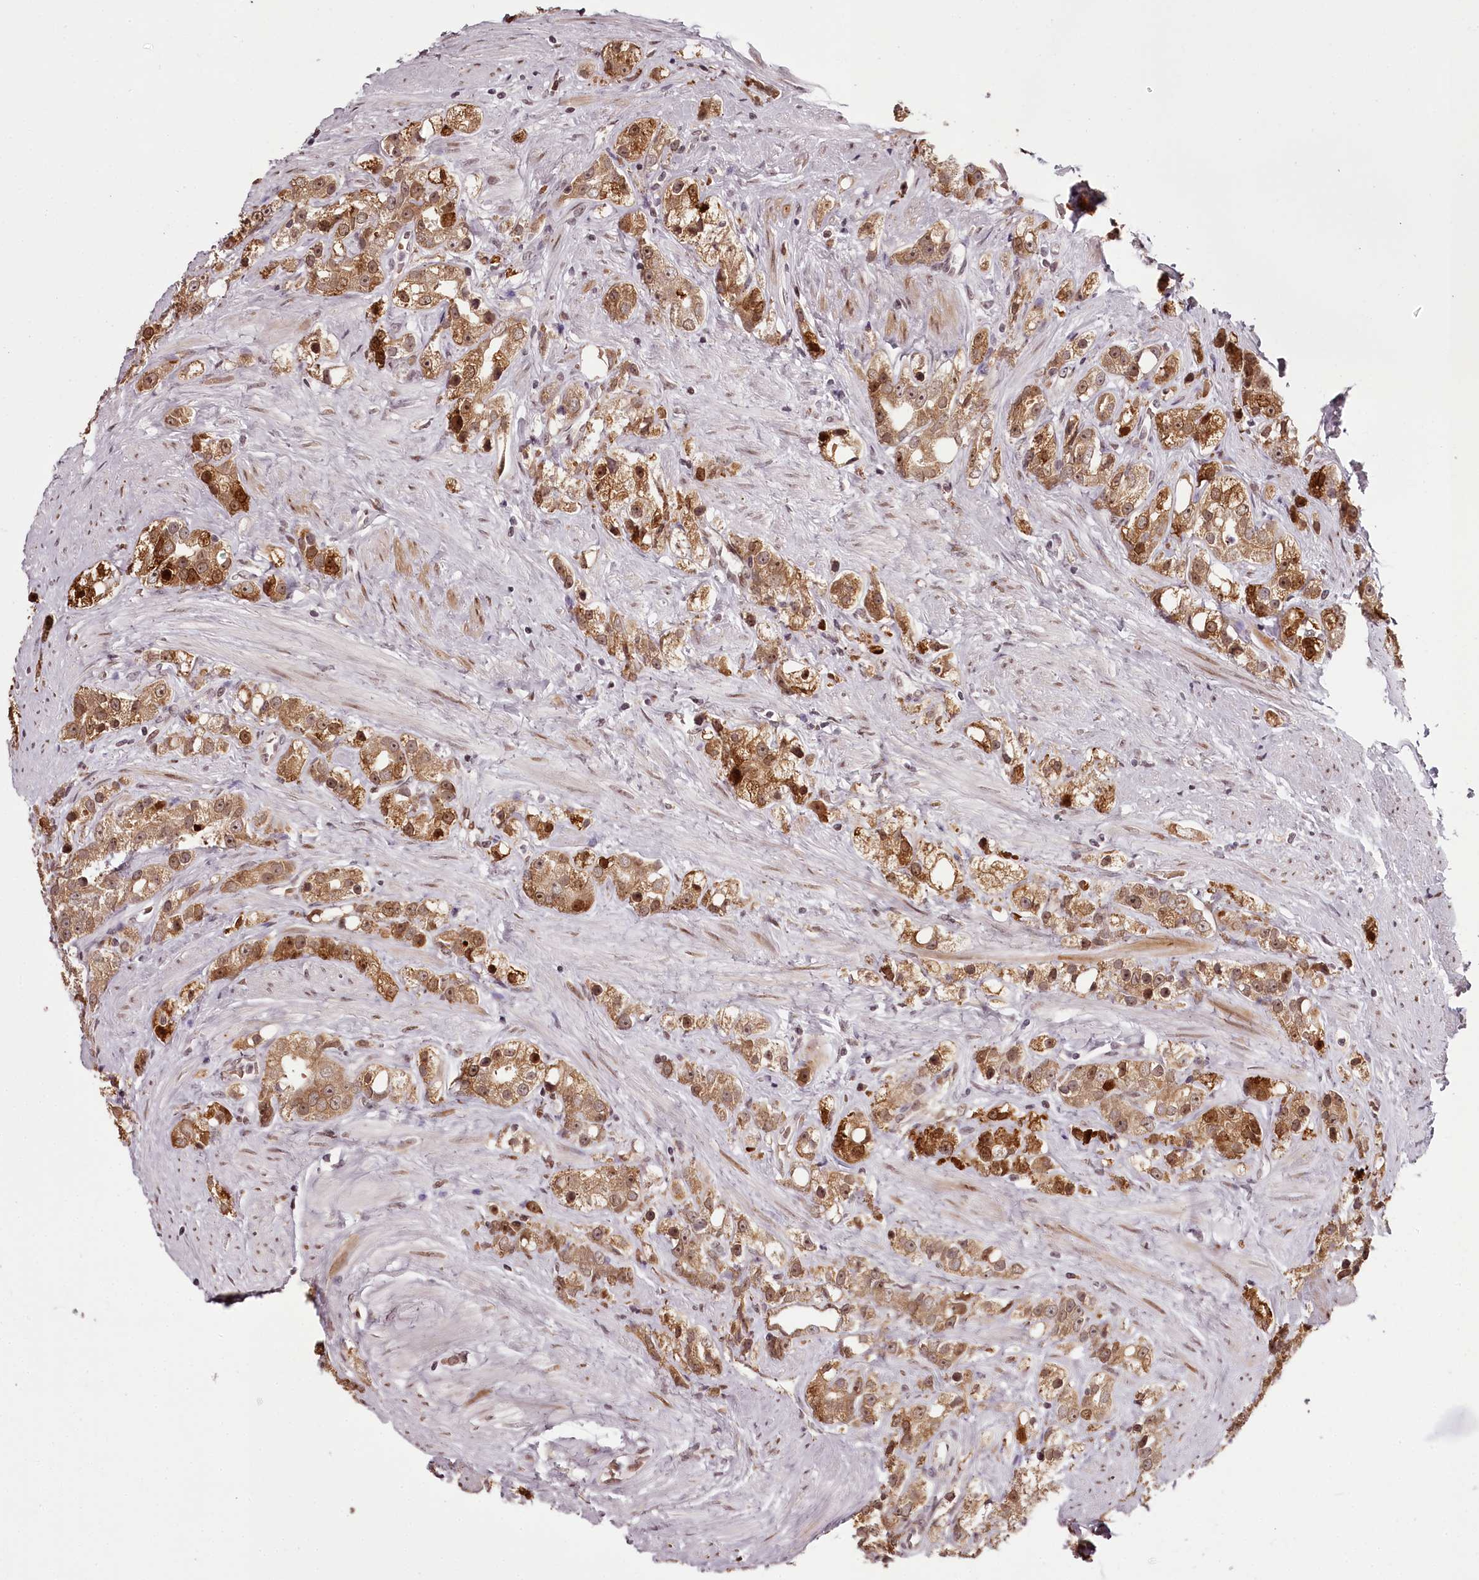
{"staining": {"intensity": "moderate", "quantity": ">75%", "location": "cytoplasmic/membranous,nuclear"}, "tissue": "prostate cancer", "cell_type": "Tumor cells", "image_type": "cancer", "snomed": [{"axis": "morphology", "description": "Adenocarcinoma, NOS"}, {"axis": "topography", "description": "Prostate"}], "caption": "A brown stain highlights moderate cytoplasmic/membranous and nuclear expression of a protein in prostate adenocarcinoma tumor cells. The staining was performed using DAB to visualize the protein expression in brown, while the nuclei were stained in blue with hematoxylin (Magnification: 20x).", "gene": "THYN1", "patient": {"sex": "male", "age": 79}}